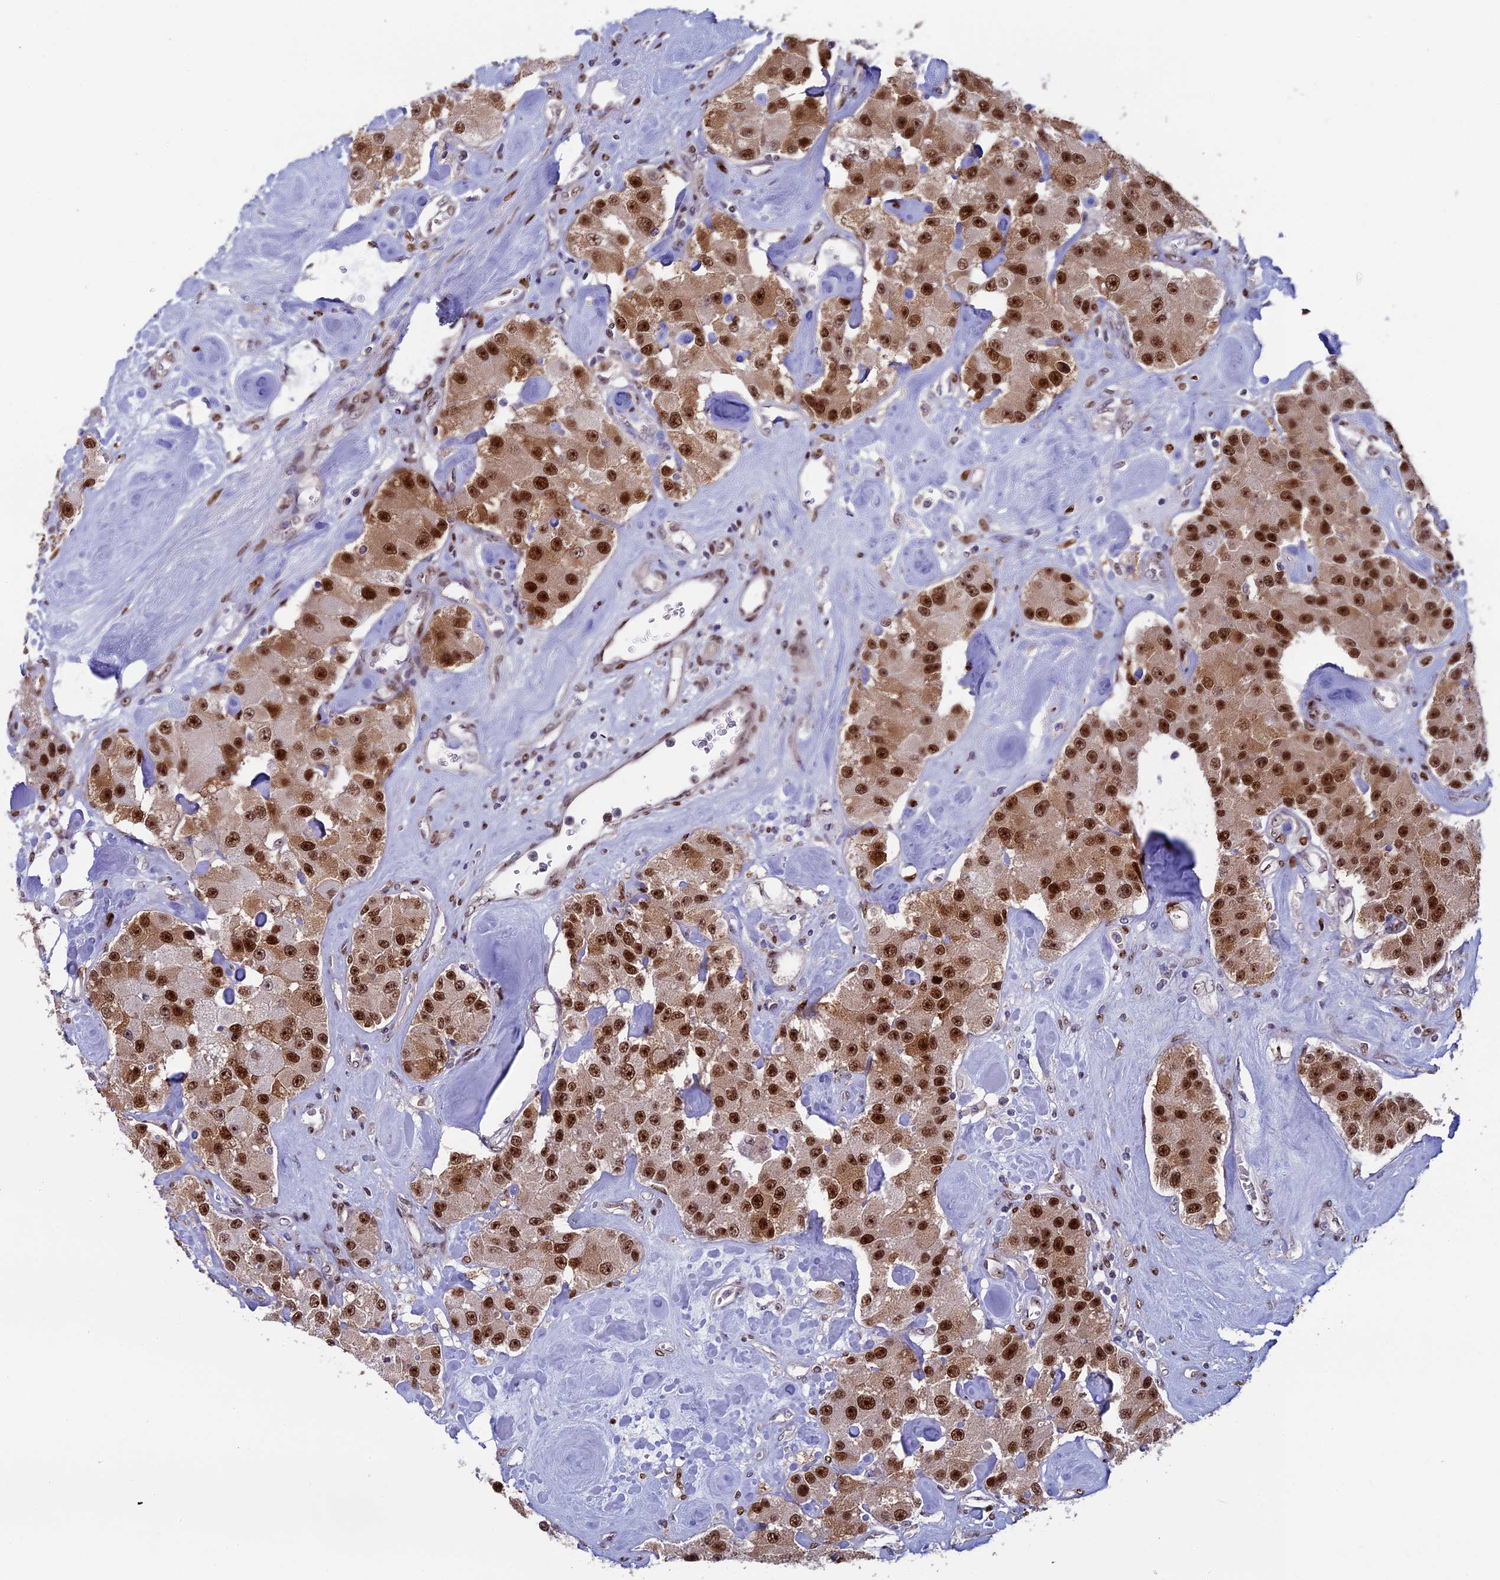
{"staining": {"intensity": "strong", "quantity": ">75%", "location": "nuclear"}, "tissue": "carcinoid", "cell_type": "Tumor cells", "image_type": "cancer", "snomed": [{"axis": "morphology", "description": "Carcinoid, malignant, NOS"}, {"axis": "topography", "description": "Pancreas"}], "caption": "Immunohistochemistry (DAB (3,3'-diaminobenzidine)) staining of human malignant carcinoid shows strong nuclear protein expression in about >75% of tumor cells.", "gene": "CCDC86", "patient": {"sex": "male", "age": 41}}